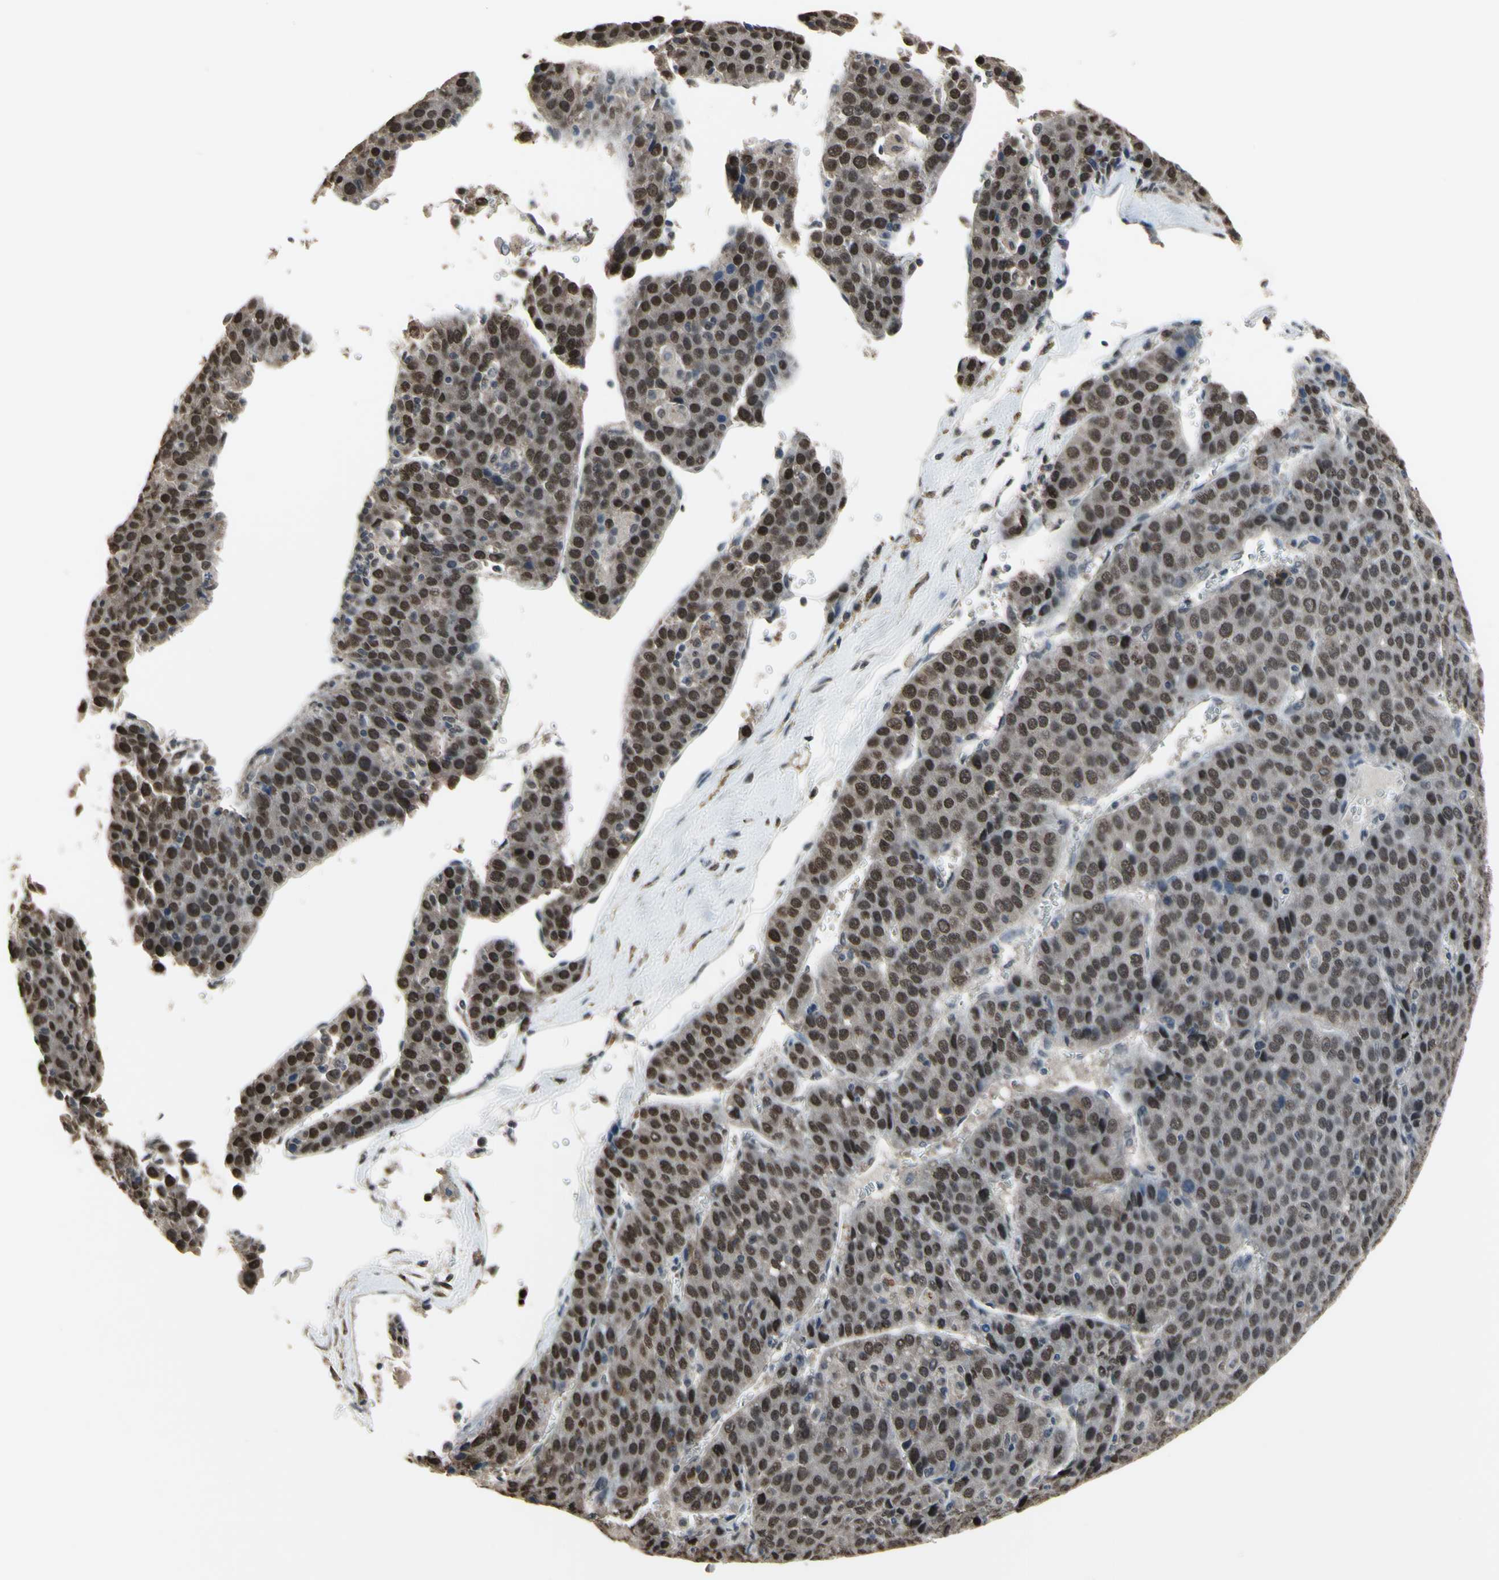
{"staining": {"intensity": "strong", "quantity": ">75%", "location": "nuclear"}, "tissue": "liver cancer", "cell_type": "Tumor cells", "image_type": "cancer", "snomed": [{"axis": "morphology", "description": "Carcinoma, Hepatocellular, NOS"}, {"axis": "topography", "description": "Liver"}], "caption": "Immunohistochemistry (IHC) micrograph of neoplastic tissue: liver cancer (hepatocellular carcinoma) stained using IHC displays high levels of strong protein expression localized specifically in the nuclear of tumor cells, appearing as a nuclear brown color.", "gene": "ZNF174", "patient": {"sex": "female", "age": 53}}